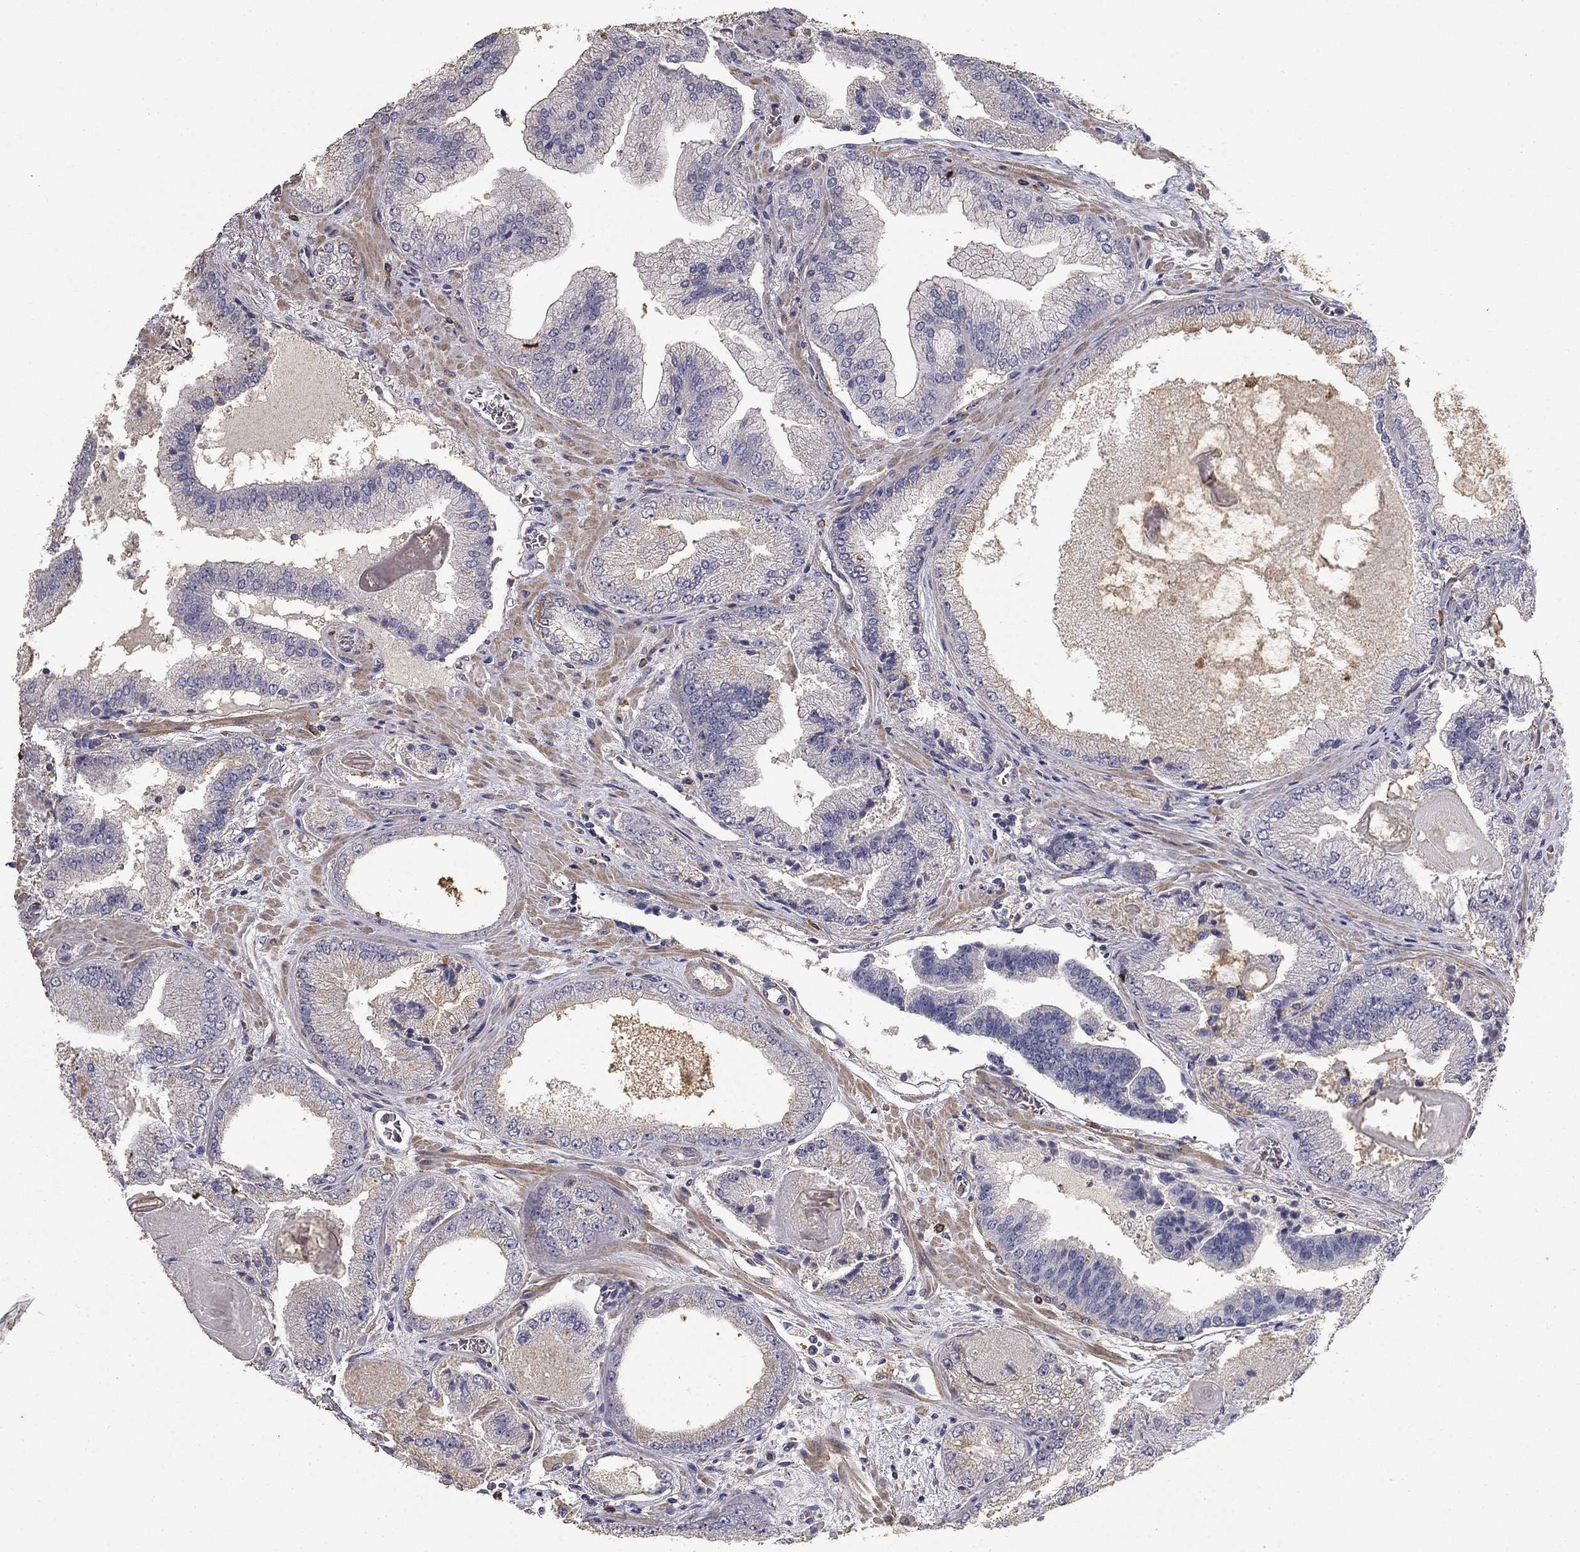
{"staining": {"intensity": "negative", "quantity": "none", "location": "none"}, "tissue": "prostate cancer", "cell_type": "Tumor cells", "image_type": "cancer", "snomed": [{"axis": "morphology", "description": "Adenocarcinoma, Low grade"}, {"axis": "topography", "description": "Prostate"}], "caption": "Human prostate cancer (low-grade adenocarcinoma) stained for a protein using immunohistochemistry demonstrates no staining in tumor cells.", "gene": "MPP2", "patient": {"sex": "male", "age": 72}}